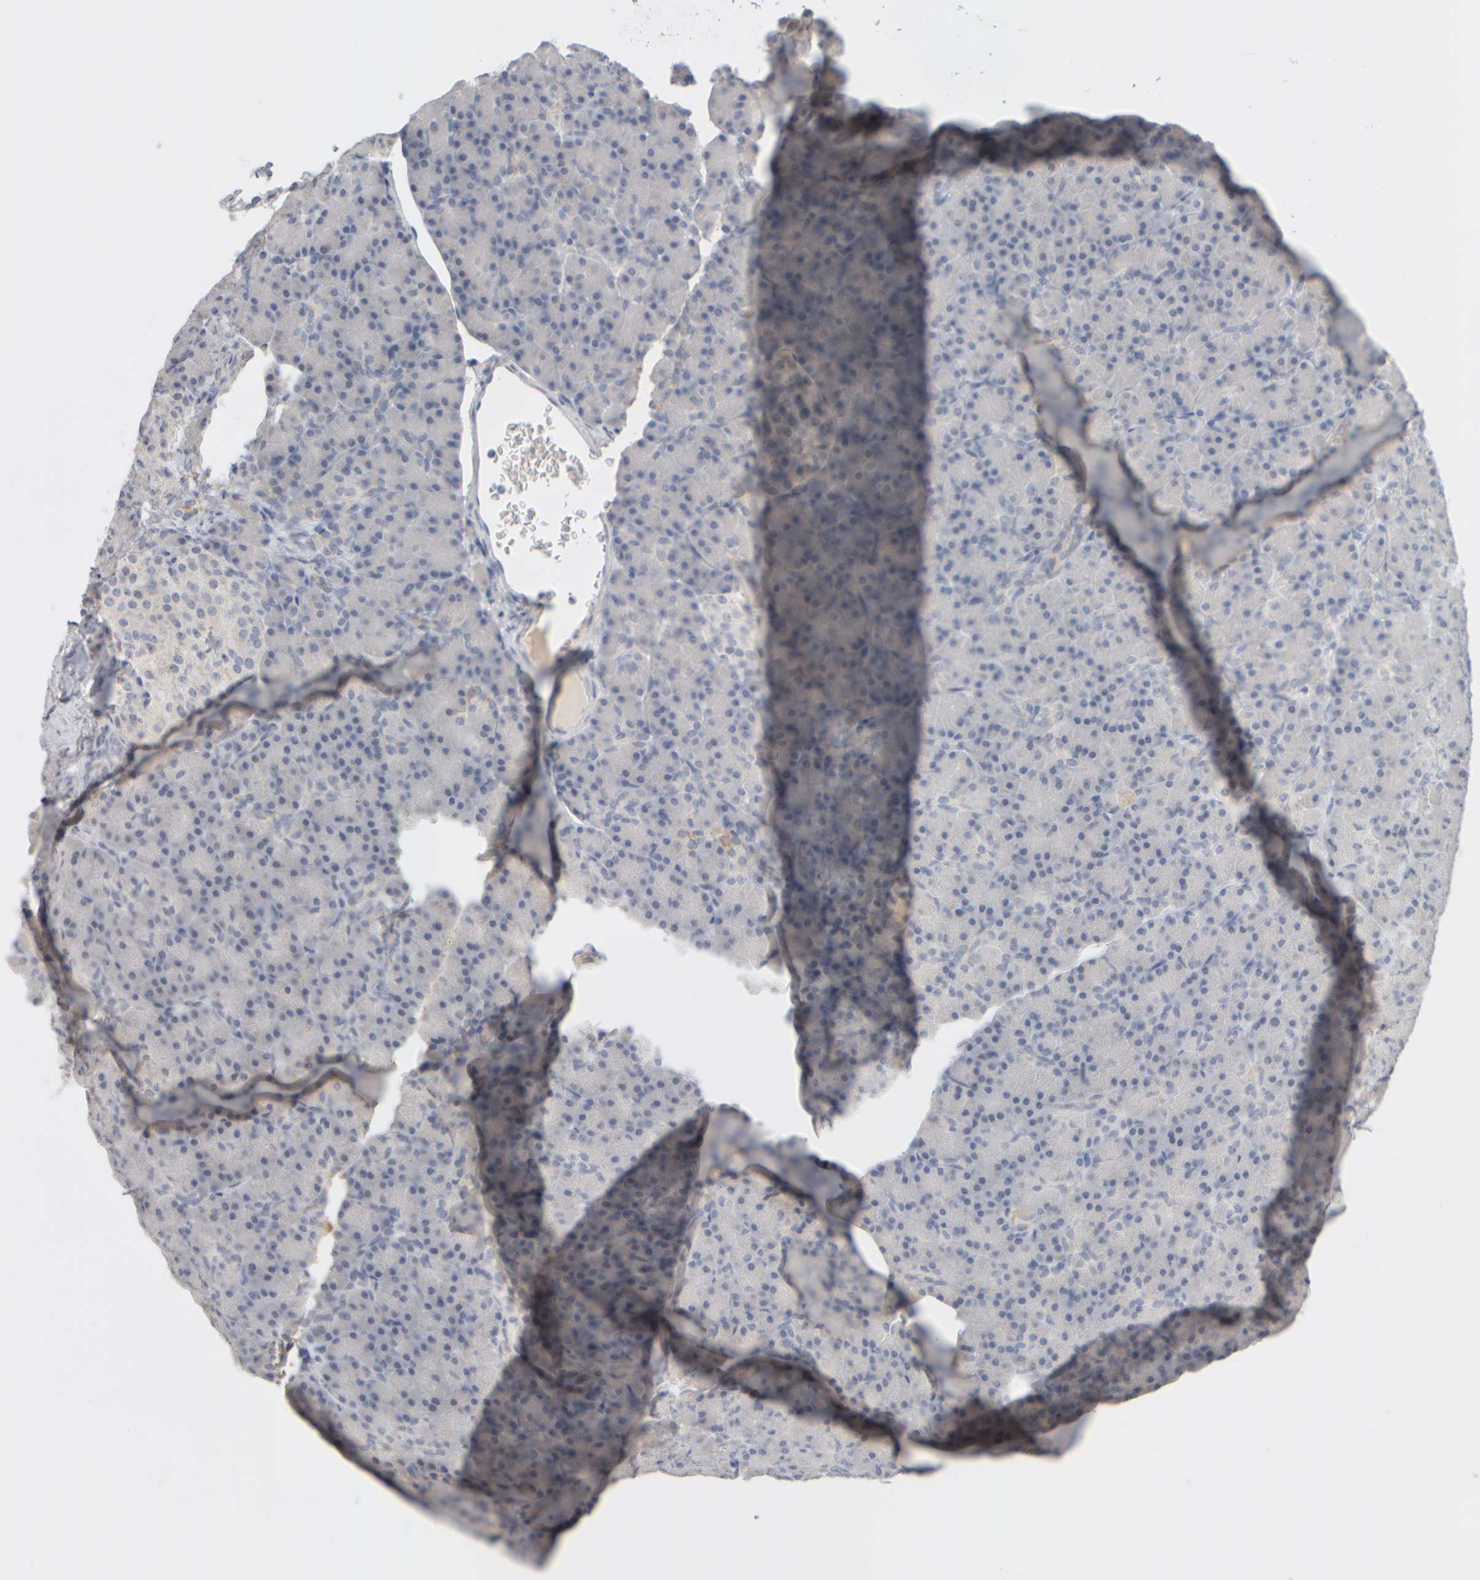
{"staining": {"intensity": "negative", "quantity": "none", "location": "none"}, "tissue": "pancreas", "cell_type": "Exocrine glandular cells", "image_type": "normal", "snomed": [{"axis": "morphology", "description": "Normal tissue, NOS"}, {"axis": "topography", "description": "Pancreas"}], "caption": "Exocrine glandular cells show no significant positivity in benign pancreas. (DAB immunohistochemistry visualized using brightfield microscopy, high magnification).", "gene": "ZNF112", "patient": {"sex": "female", "age": 43}}